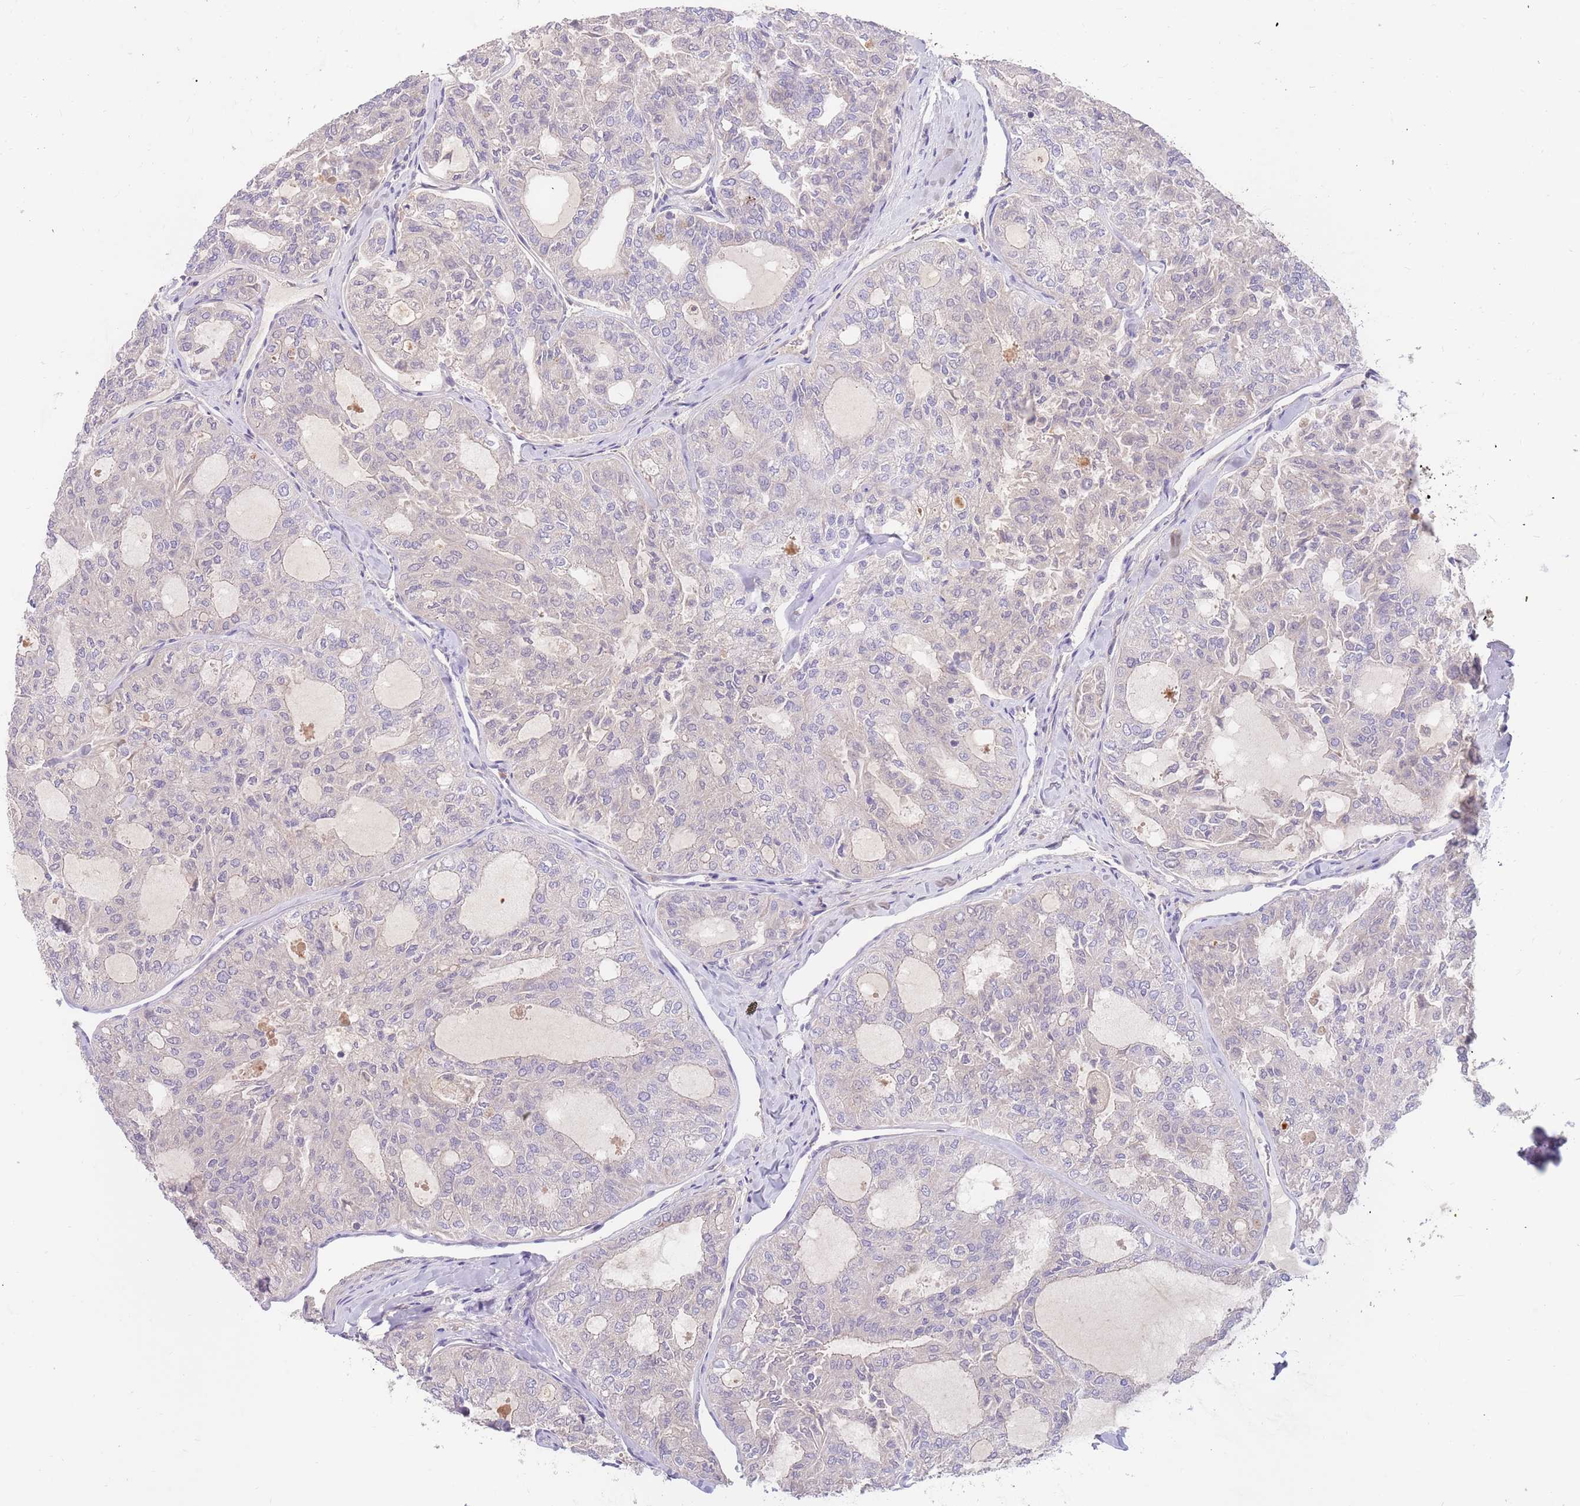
{"staining": {"intensity": "negative", "quantity": "none", "location": "none"}, "tissue": "thyroid cancer", "cell_type": "Tumor cells", "image_type": "cancer", "snomed": [{"axis": "morphology", "description": "Follicular adenoma carcinoma, NOS"}, {"axis": "topography", "description": "Thyroid gland"}], "caption": "The image displays no significant positivity in tumor cells of thyroid cancer.", "gene": "BORCS5", "patient": {"sex": "male", "age": 75}}